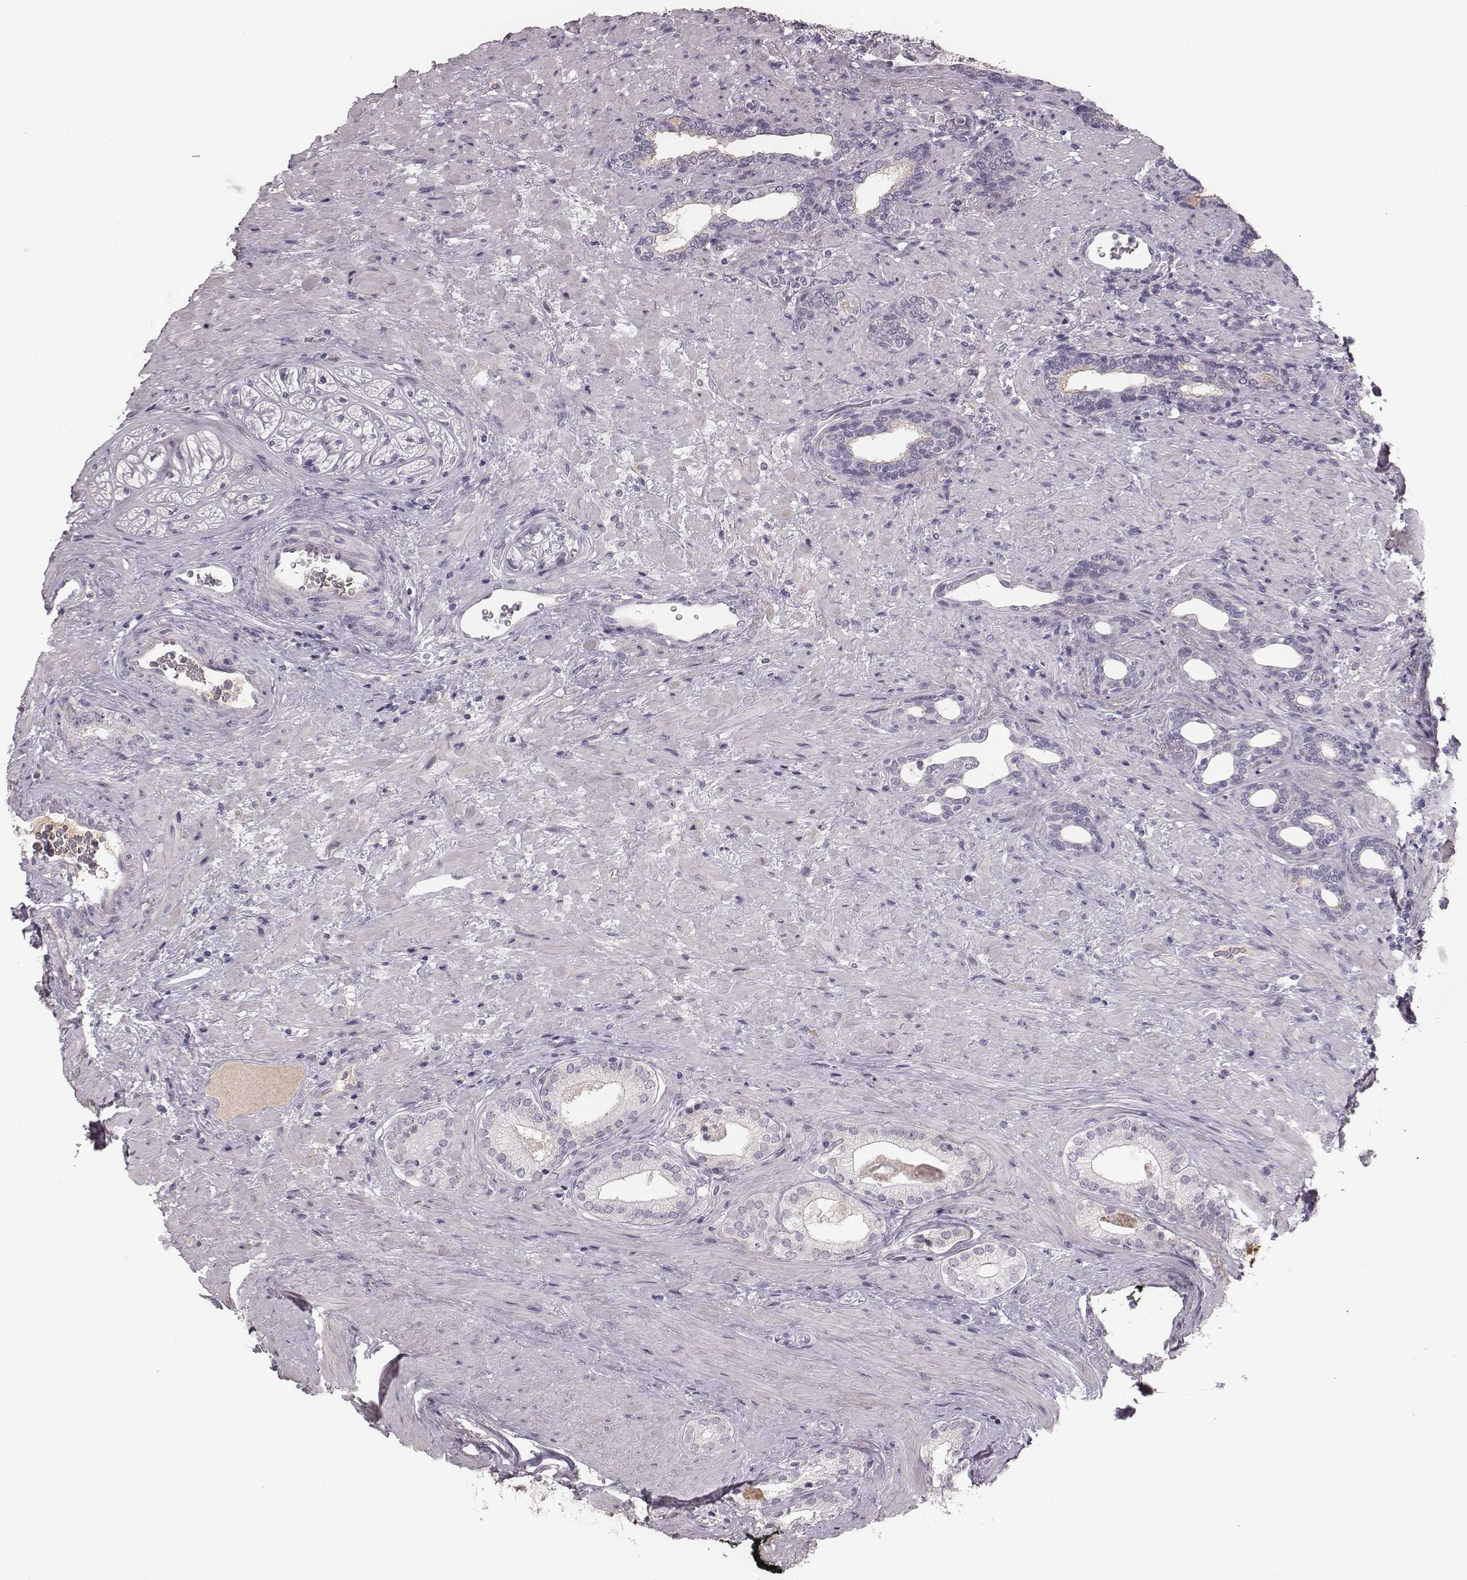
{"staining": {"intensity": "negative", "quantity": "none", "location": "none"}, "tissue": "prostate cancer", "cell_type": "Tumor cells", "image_type": "cancer", "snomed": [{"axis": "morphology", "description": "Adenocarcinoma, Low grade"}, {"axis": "topography", "description": "Prostate and seminal vesicle, NOS"}], "caption": "An immunohistochemistry micrograph of prostate low-grade adenocarcinoma is shown. There is no staining in tumor cells of prostate low-grade adenocarcinoma.", "gene": "CFTR", "patient": {"sex": "male", "age": 61}}